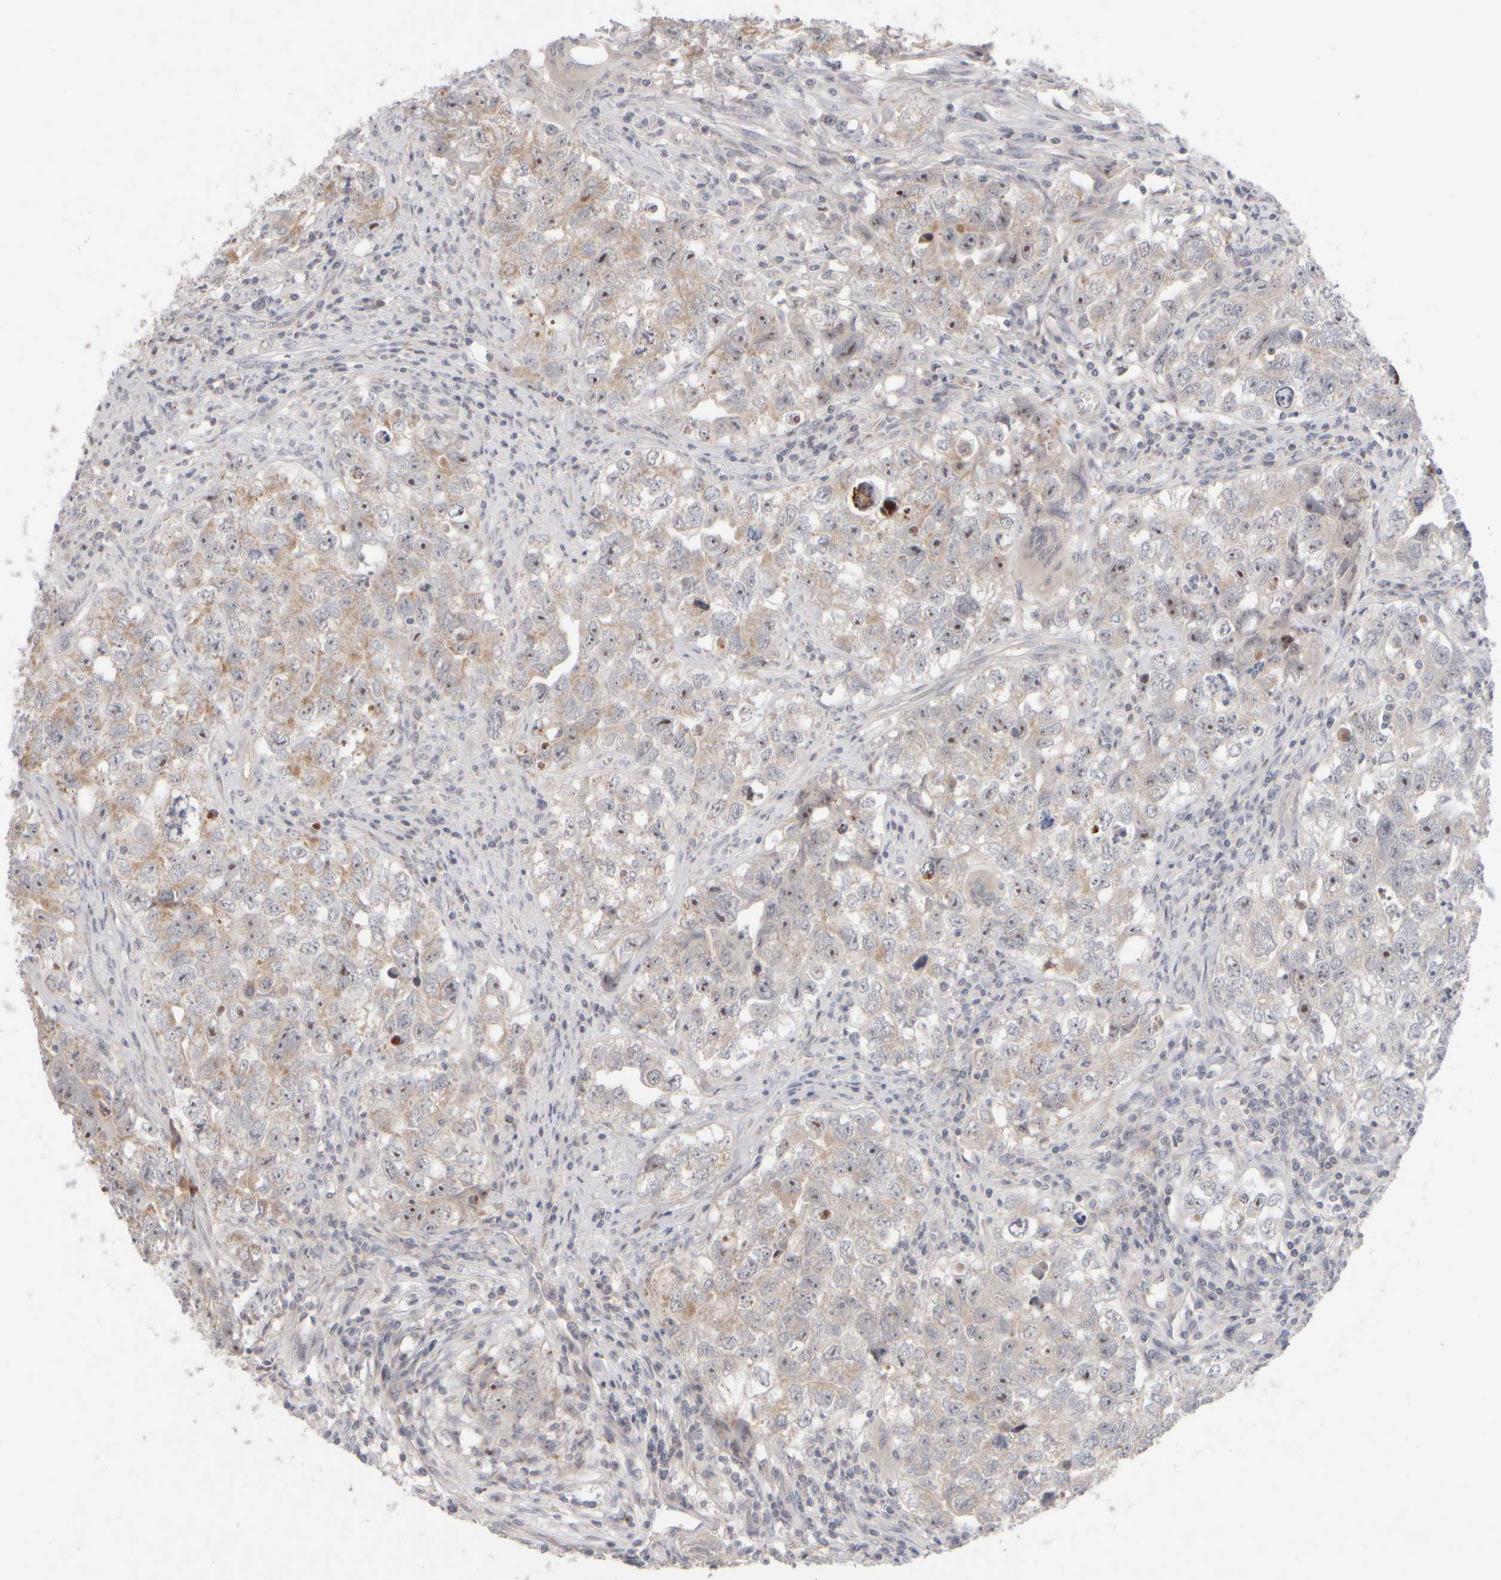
{"staining": {"intensity": "moderate", "quantity": ">75%", "location": "cytoplasmic/membranous,nuclear"}, "tissue": "testis cancer", "cell_type": "Tumor cells", "image_type": "cancer", "snomed": [{"axis": "morphology", "description": "Seminoma, NOS"}, {"axis": "morphology", "description": "Carcinoma, Embryonal, NOS"}, {"axis": "topography", "description": "Testis"}], "caption": "Protein staining displays moderate cytoplasmic/membranous and nuclear staining in approximately >75% of tumor cells in testis cancer. (DAB (3,3'-diaminobenzidine) IHC, brown staining for protein, blue staining for nuclei).", "gene": "CHADL", "patient": {"sex": "male", "age": 43}}